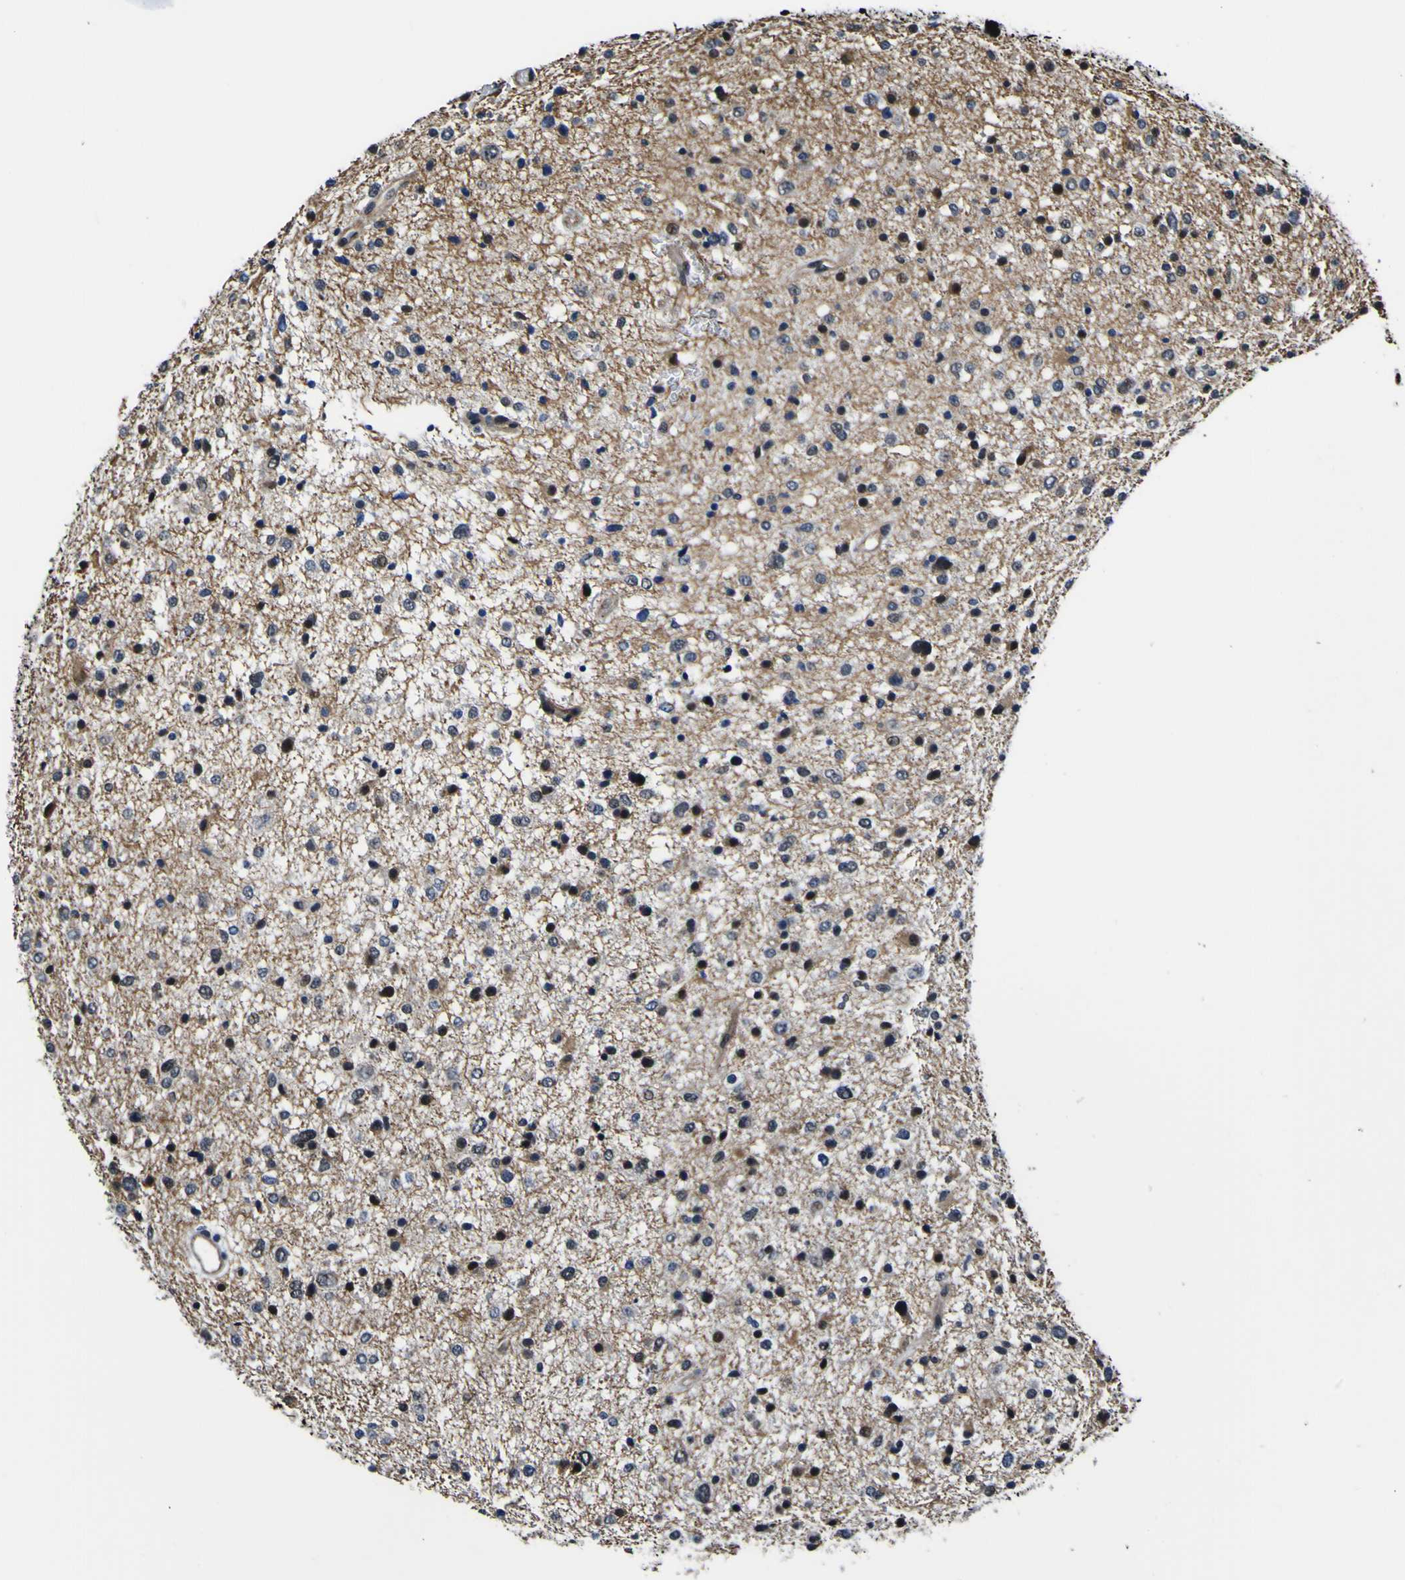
{"staining": {"intensity": "moderate", "quantity": "<25%", "location": "nuclear"}, "tissue": "glioma", "cell_type": "Tumor cells", "image_type": "cancer", "snomed": [{"axis": "morphology", "description": "Glioma, malignant, Low grade"}, {"axis": "topography", "description": "Brain"}], "caption": "This is a histology image of immunohistochemistry (IHC) staining of glioma, which shows moderate expression in the nuclear of tumor cells.", "gene": "POSTN", "patient": {"sex": "female", "age": 37}}